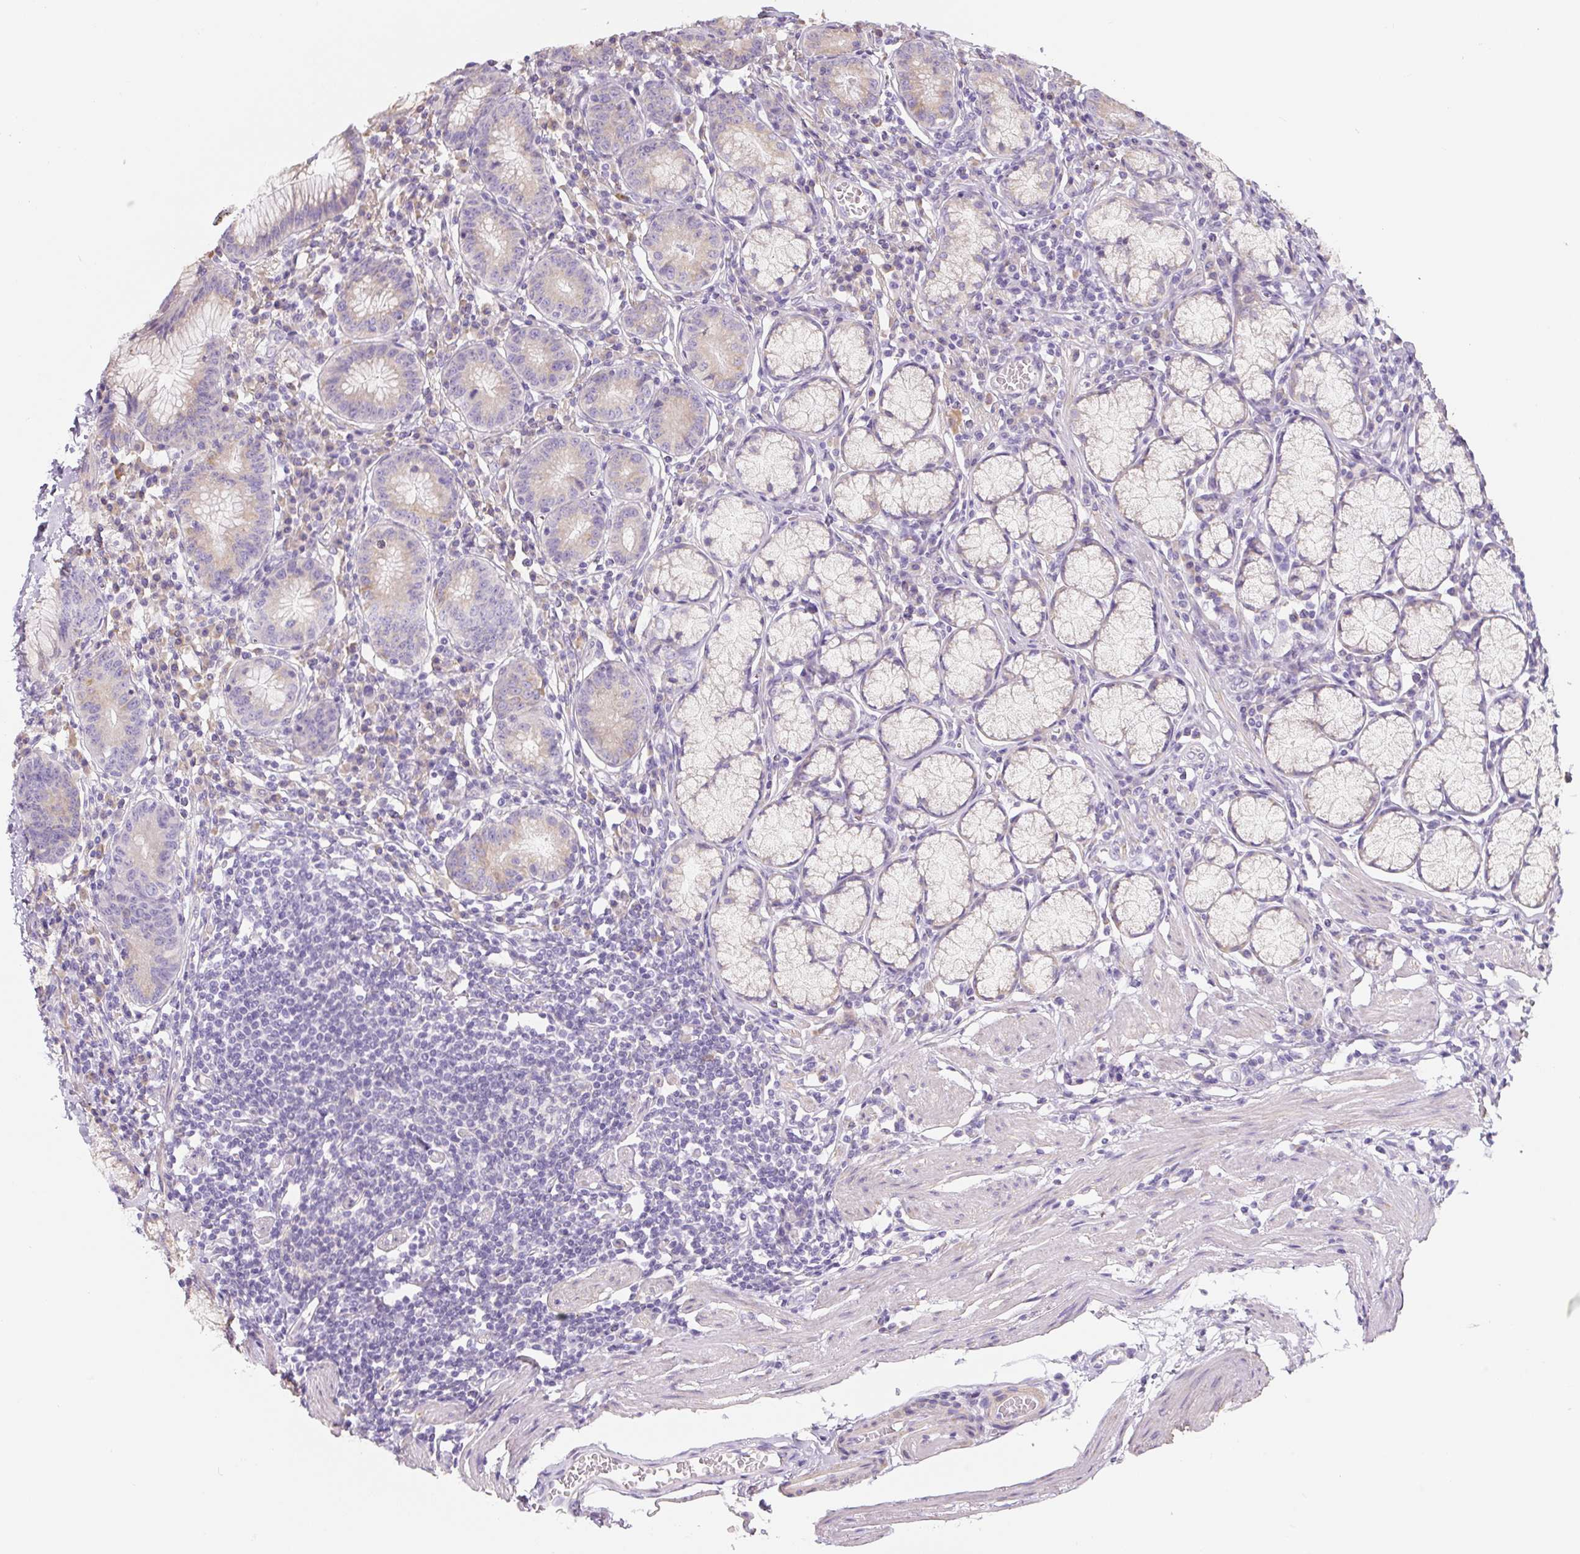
{"staining": {"intensity": "moderate", "quantity": "<25%", "location": "cytoplasmic/membranous"}, "tissue": "stomach", "cell_type": "Glandular cells", "image_type": "normal", "snomed": [{"axis": "morphology", "description": "Normal tissue, NOS"}, {"axis": "topography", "description": "Stomach"}], "caption": "A brown stain shows moderate cytoplasmic/membranous expression of a protein in glandular cells of unremarkable human stomach. Immunohistochemistry stains the protein in brown and the nuclei are stained blue.", "gene": "PWWP3B", "patient": {"sex": "male", "age": 55}}